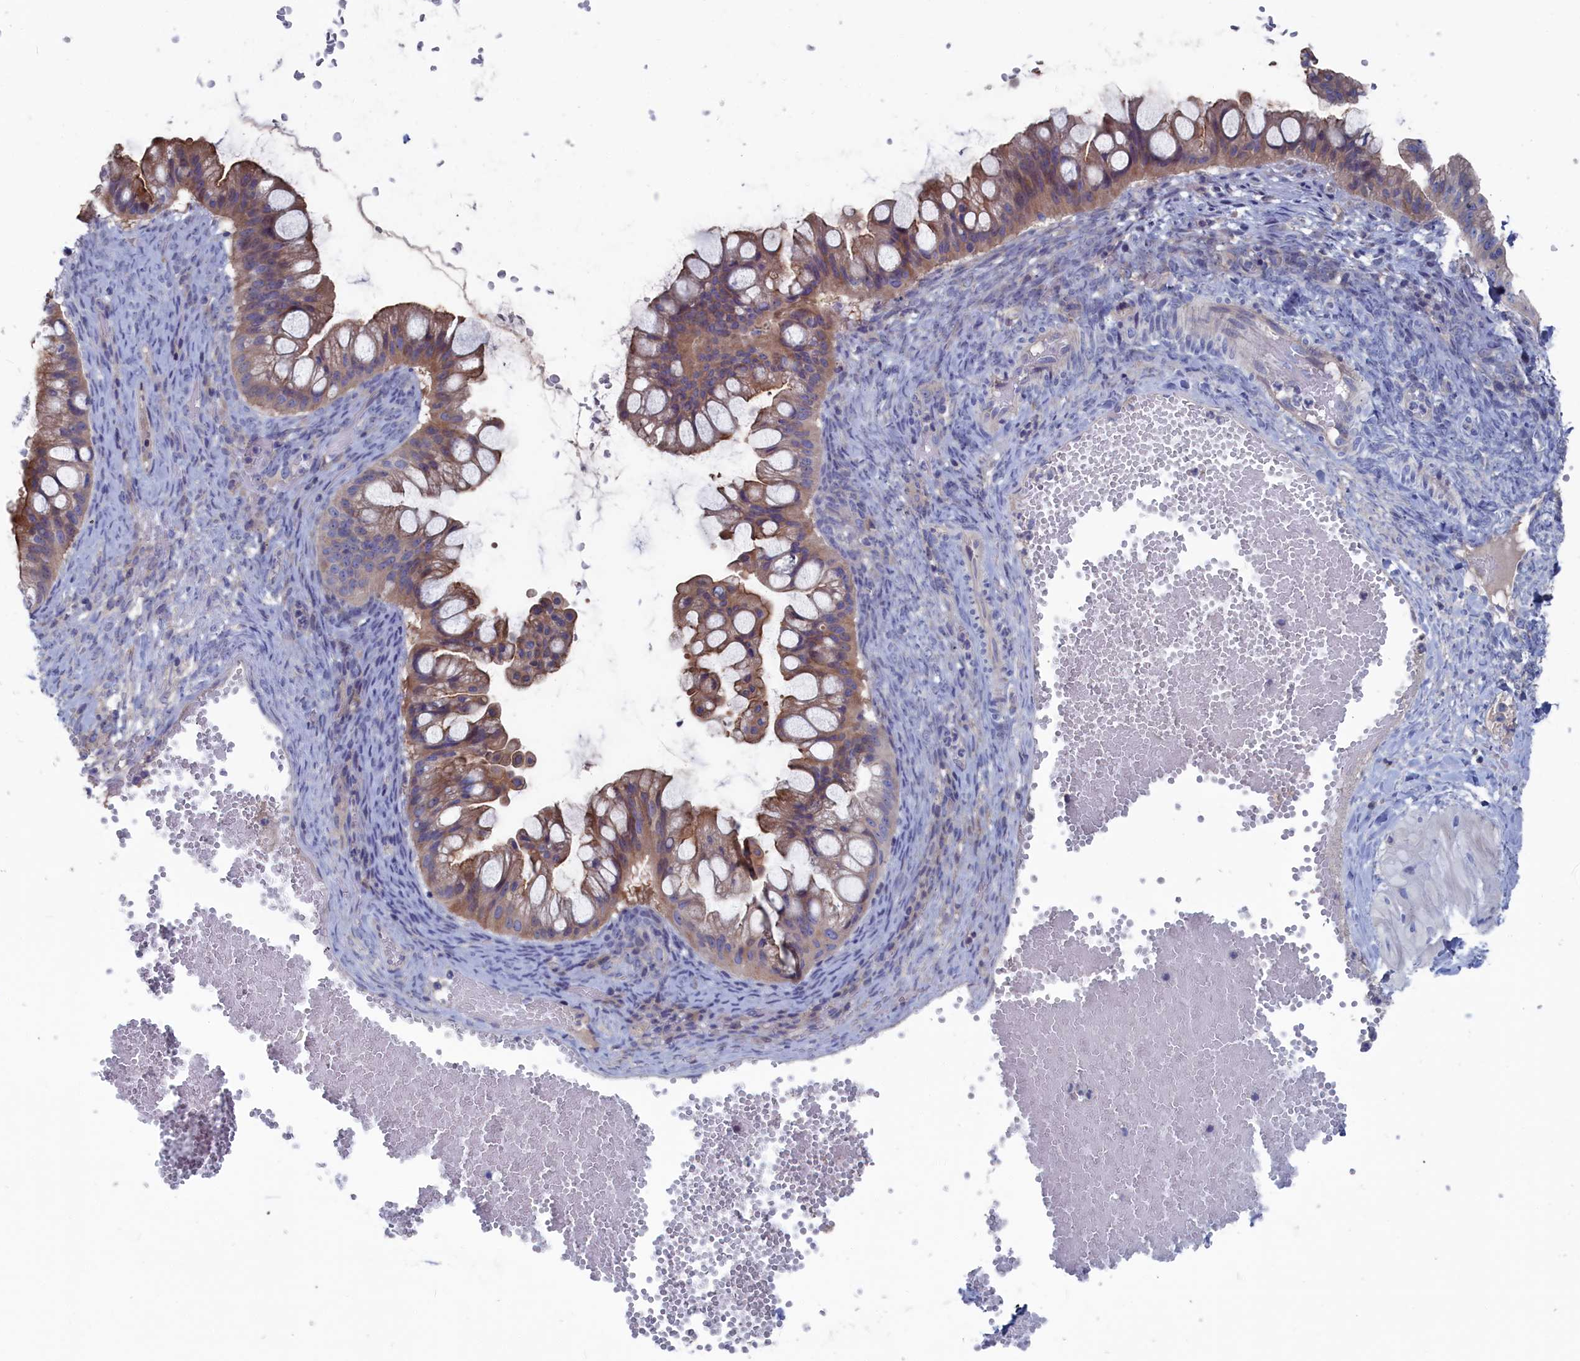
{"staining": {"intensity": "moderate", "quantity": ">75%", "location": "cytoplasmic/membranous"}, "tissue": "ovarian cancer", "cell_type": "Tumor cells", "image_type": "cancer", "snomed": [{"axis": "morphology", "description": "Cystadenocarcinoma, mucinous, NOS"}, {"axis": "topography", "description": "Ovary"}], "caption": "Protein staining of ovarian cancer tissue exhibits moderate cytoplasmic/membranous positivity in approximately >75% of tumor cells. Using DAB (3,3'-diaminobenzidine) (brown) and hematoxylin (blue) stains, captured at high magnification using brightfield microscopy.", "gene": "CEND1", "patient": {"sex": "female", "age": 73}}